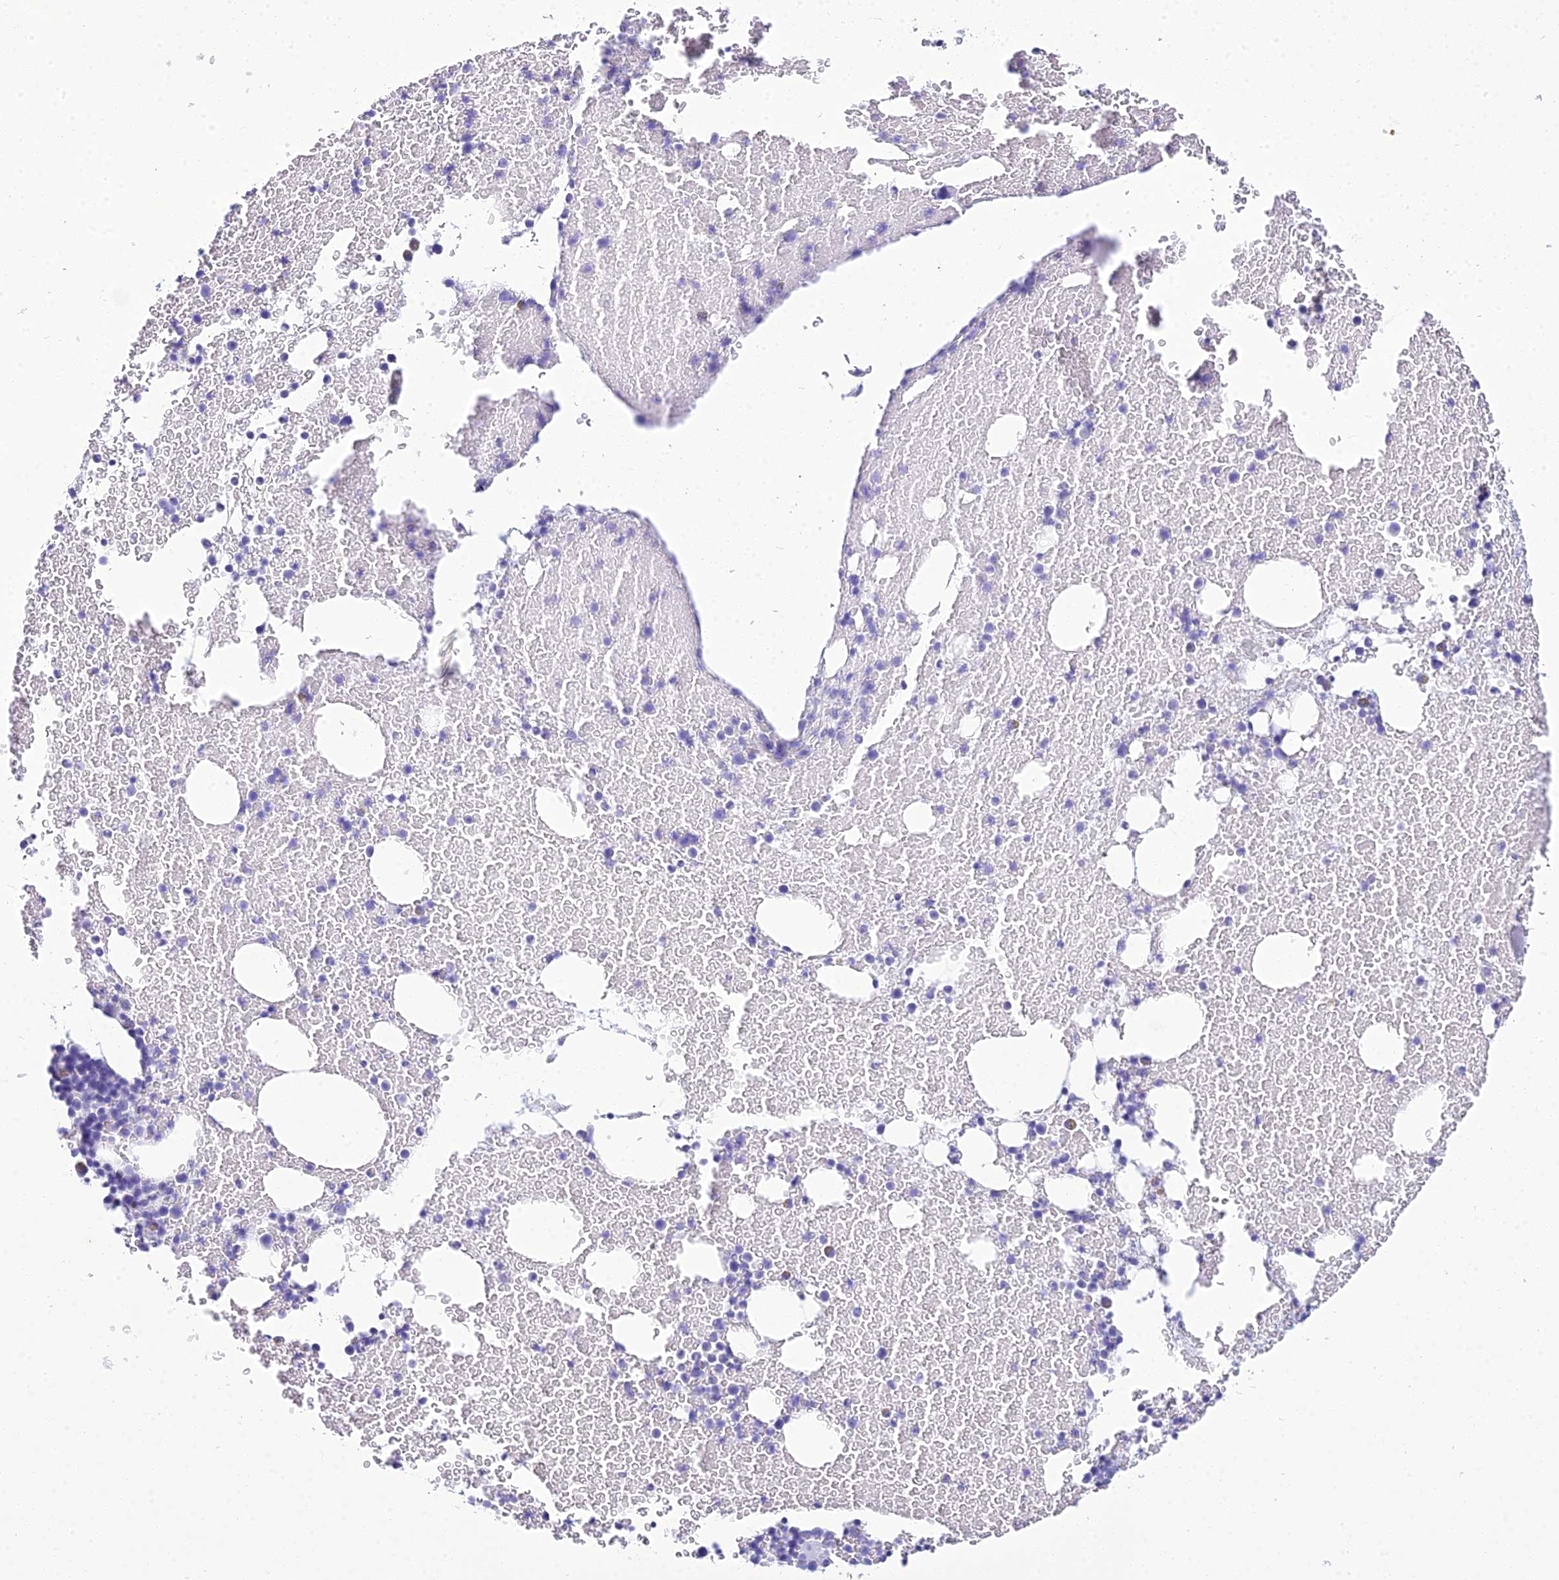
{"staining": {"intensity": "negative", "quantity": "none", "location": "none"}, "tissue": "bone marrow", "cell_type": "Hematopoietic cells", "image_type": "normal", "snomed": [{"axis": "morphology", "description": "Normal tissue, NOS"}, {"axis": "topography", "description": "Bone marrow"}], "caption": "Immunohistochemistry photomicrograph of normal bone marrow: bone marrow stained with DAB exhibits no significant protein staining in hematopoietic cells.", "gene": "ZNF442", "patient": {"sex": "male", "age": 57}}